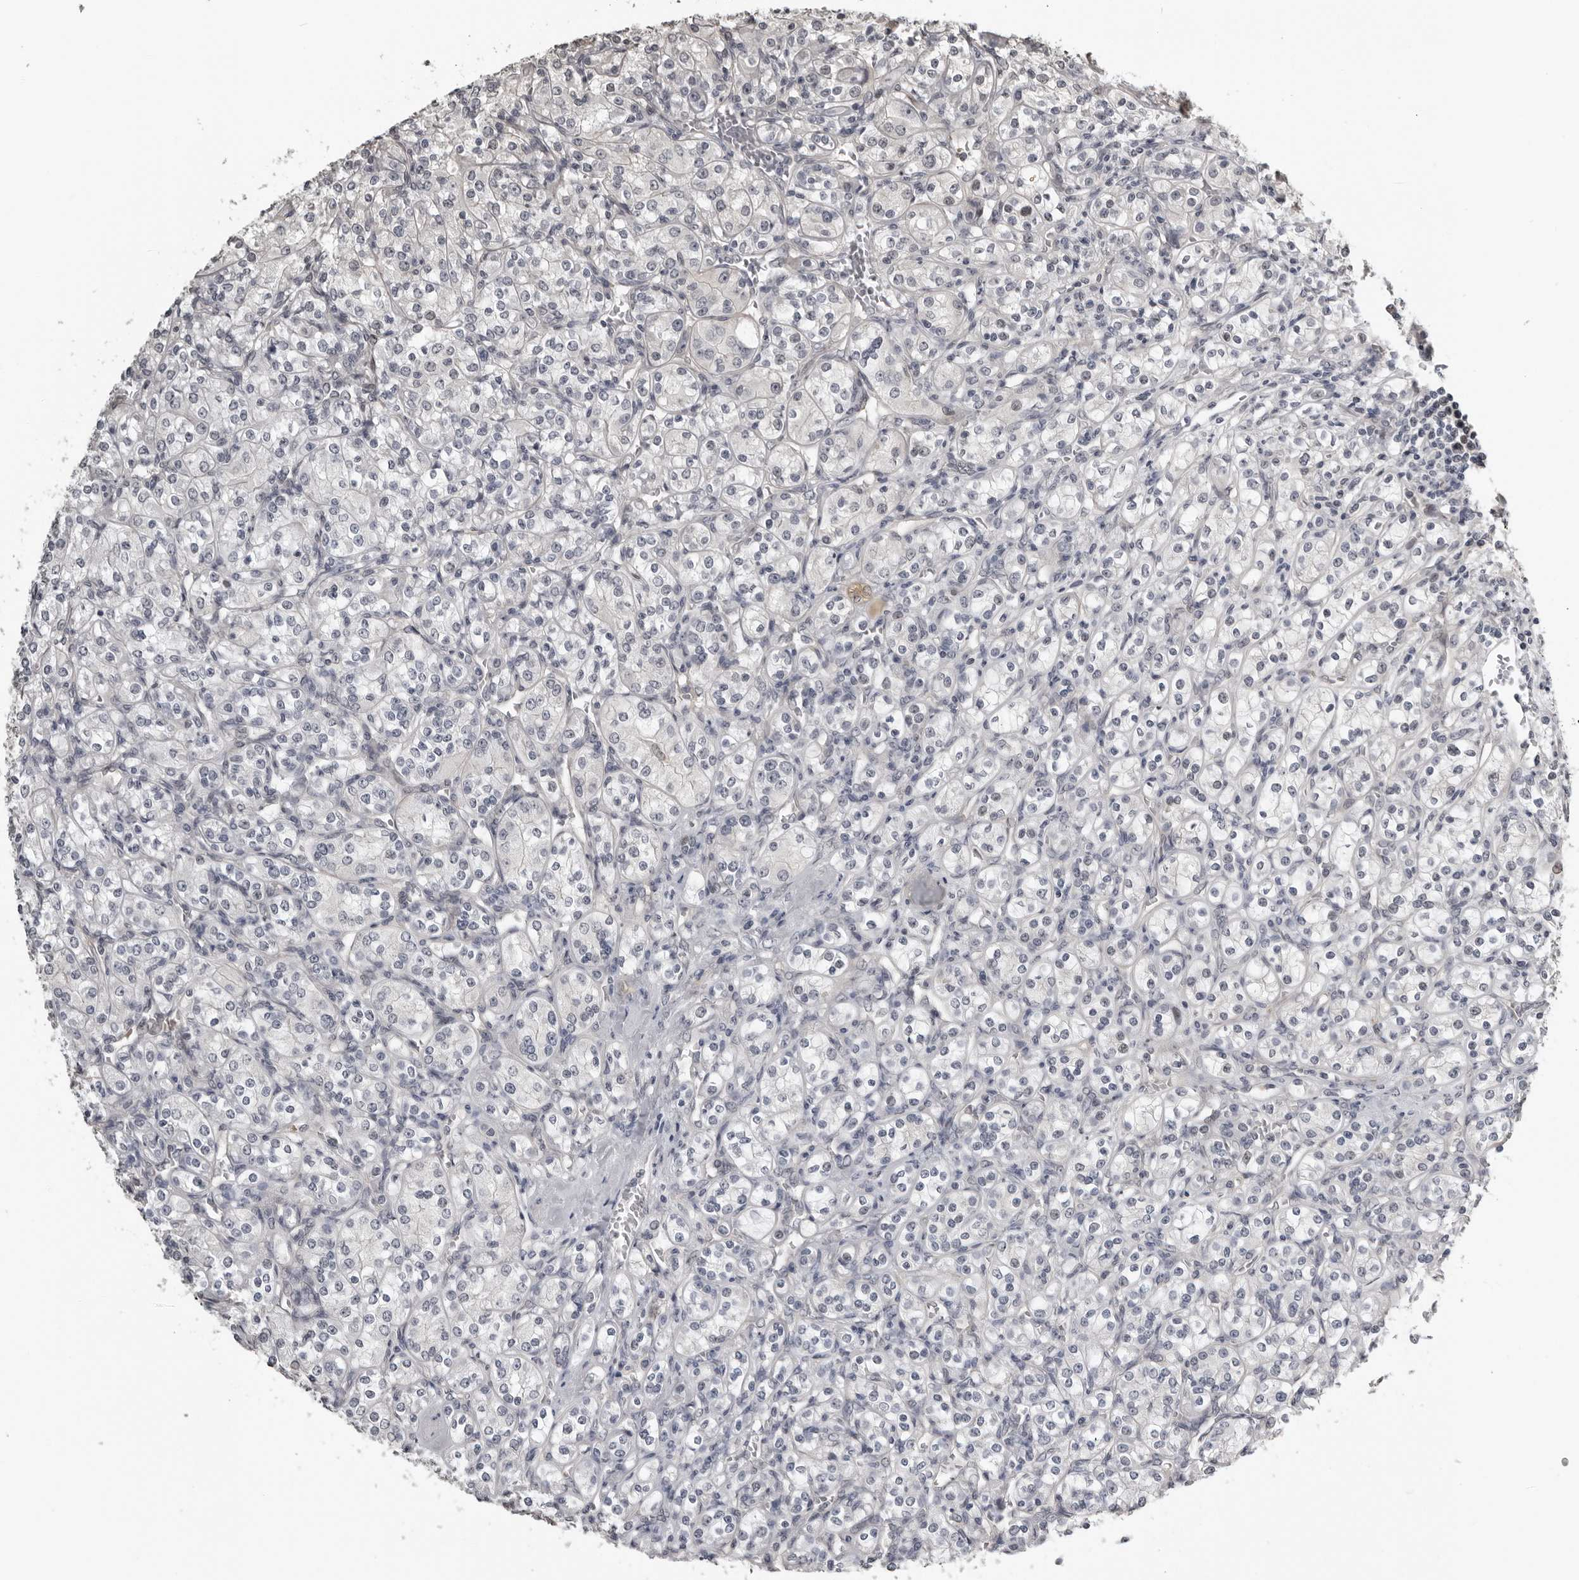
{"staining": {"intensity": "negative", "quantity": "none", "location": "none"}, "tissue": "renal cancer", "cell_type": "Tumor cells", "image_type": "cancer", "snomed": [{"axis": "morphology", "description": "Adenocarcinoma, NOS"}, {"axis": "topography", "description": "Kidney"}], "caption": "This is a histopathology image of IHC staining of renal cancer (adenocarcinoma), which shows no expression in tumor cells. Nuclei are stained in blue.", "gene": "PRRX2", "patient": {"sex": "male", "age": 77}}